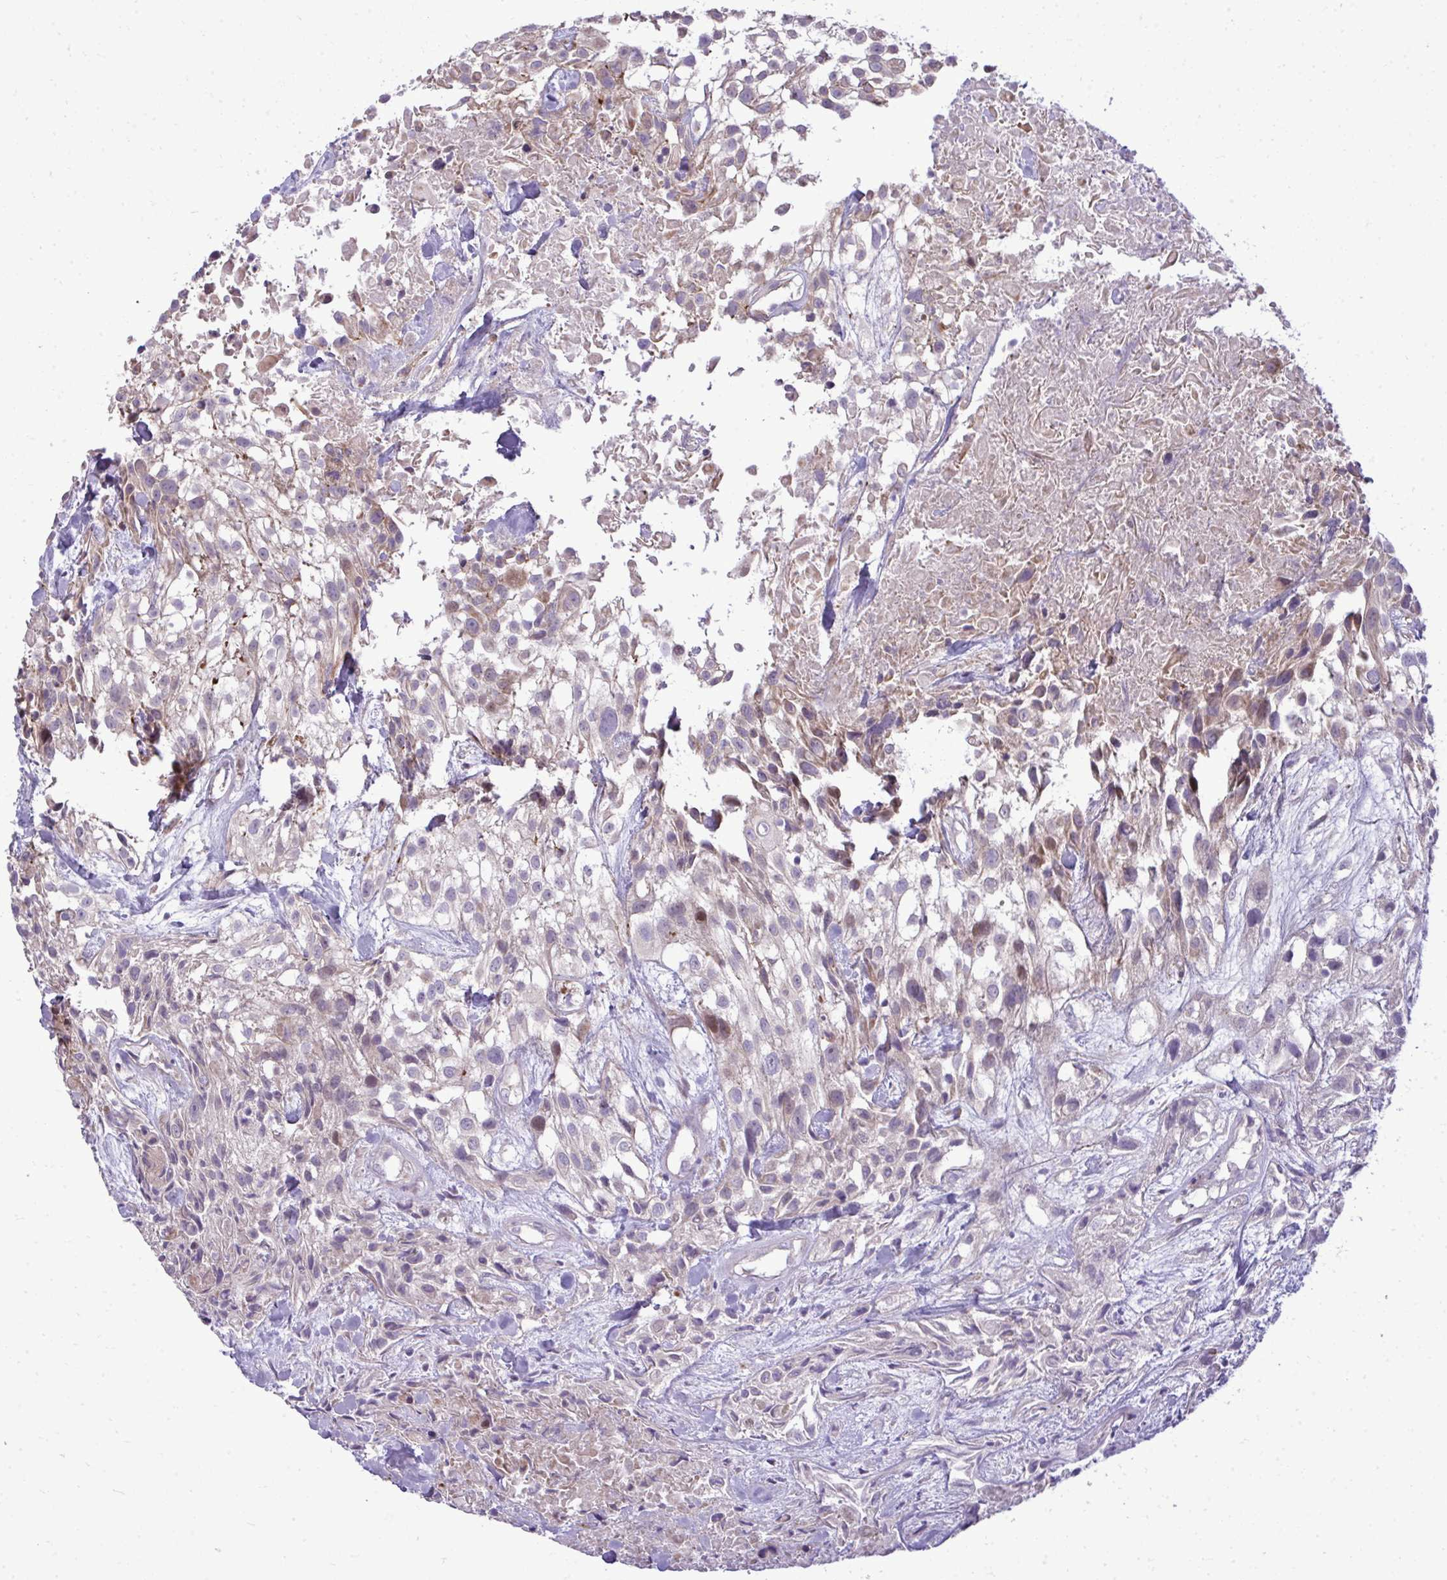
{"staining": {"intensity": "moderate", "quantity": "<25%", "location": "cytoplasmic/membranous"}, "tissue": "urothelial cancer", "cell_type": "Tumor cells", "image_type": "cancer", "snomed": [{"axis": "morphology", "description": "Urothelial carcinoma, High grade"}, {"axis": "topography", "description": "Urinary bladder"}], "caption": "About <25% of tumor cells in urothelial cancer demonstrate moderate cytoplasmic/membranous protein positivity as visualized by brown immunohistochemical staining.", "gene": "ZSCAN9", "patient": {"sex": "male", "age": 56}}